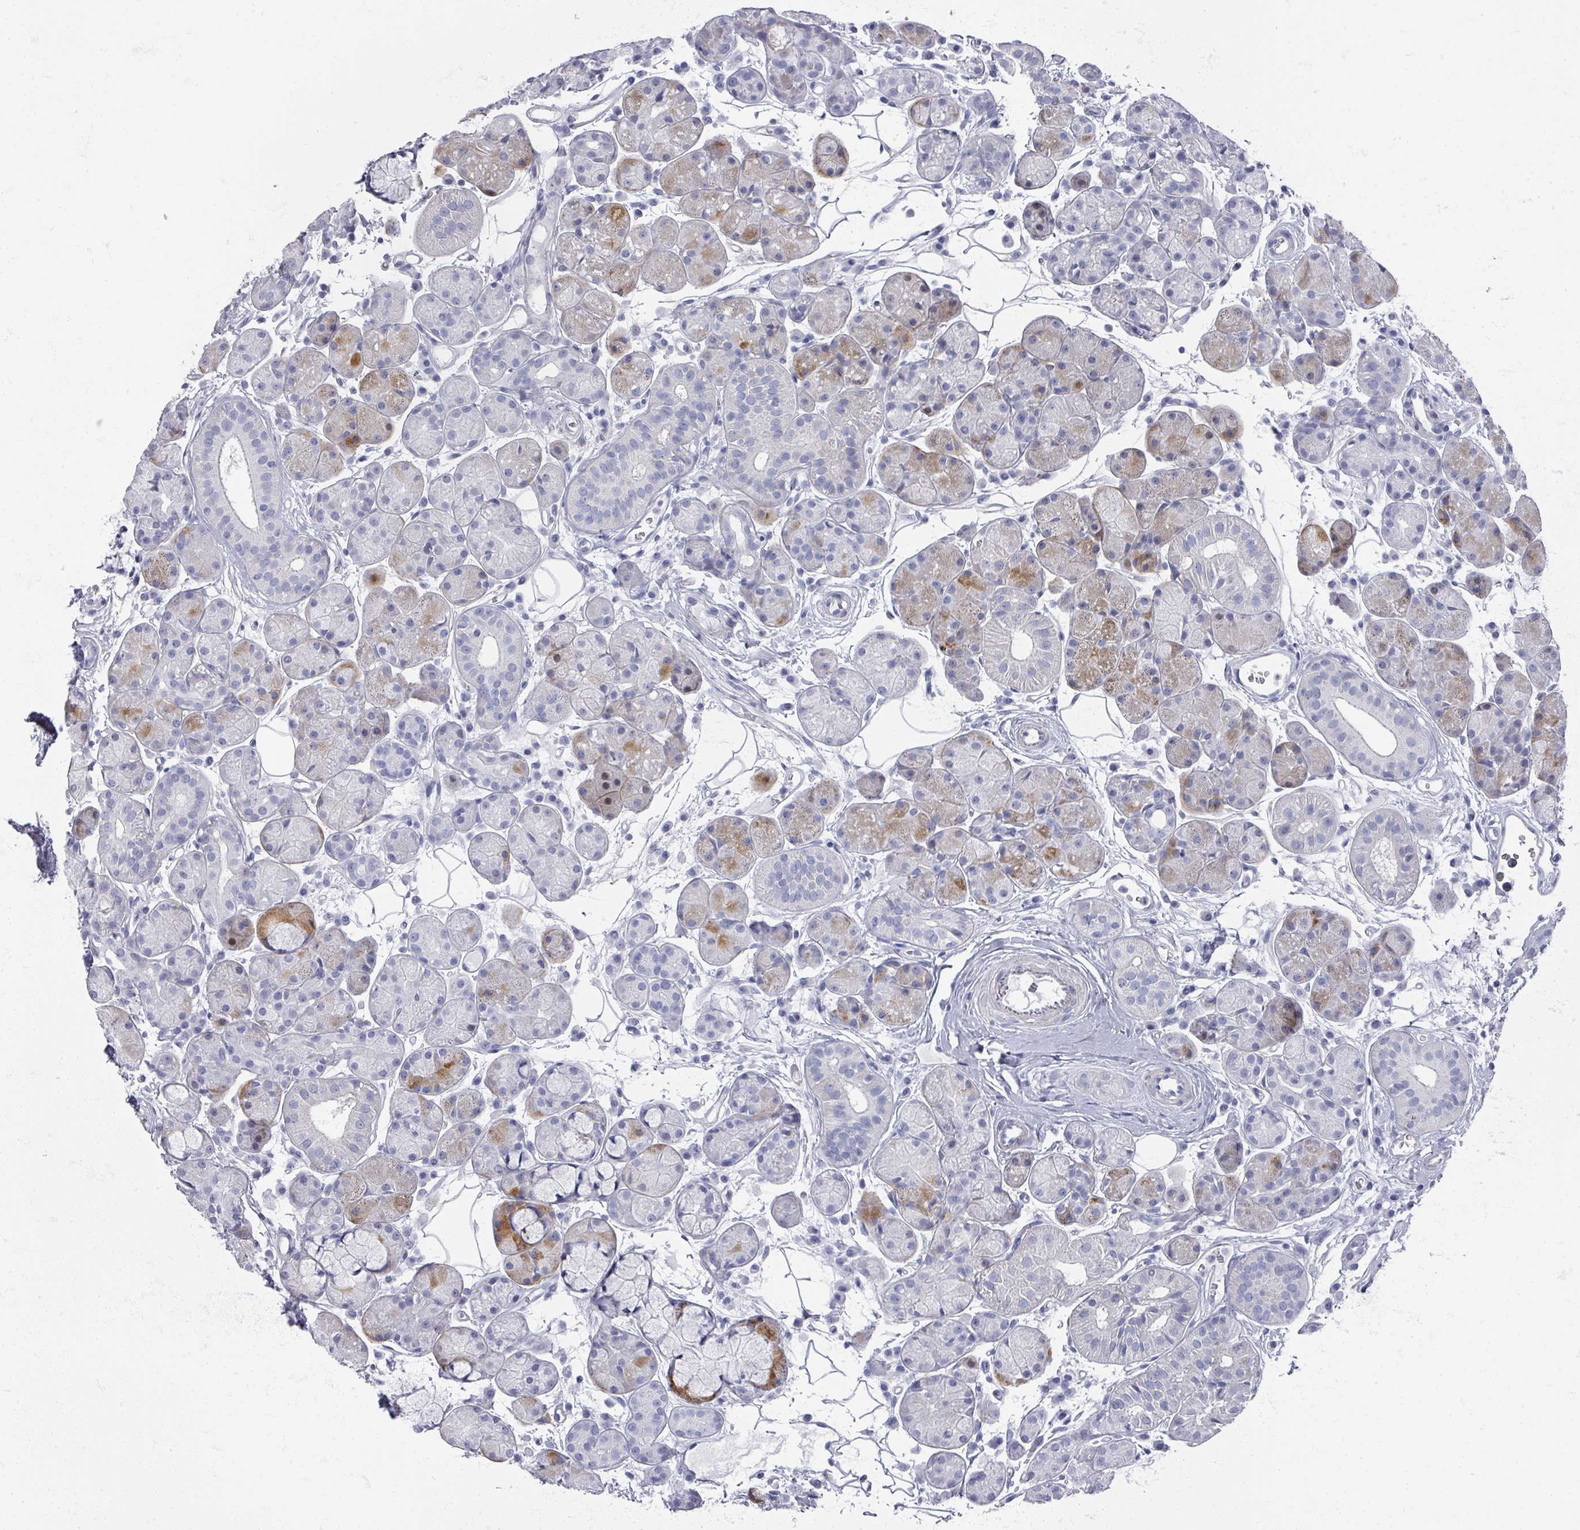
{"staining": {"intensity": "moderate", "quantity": "<25%", "location": "cytoplasmic/membranous"}, "tissue": "salivary gland", "cell_type": "Glandular cells", "image_type": "normal", "snomed": [{"axis": "morphology", "description": "Squamous cell carcinoma, NOS"}, {"axis": "topography", "description": "Skin"}, {"axis": "topography", "description": "Head-Neck"}], "caption": "A histopathology image of human salivary gland stained for a protein shows moderate cytoplasmic/membranous brown staining in glandular cells. (brown staining indicates protein expression, while blue staining denotes nuclei).", "gene": "OMG", "patient": {"sex": "male", "age": 80}}